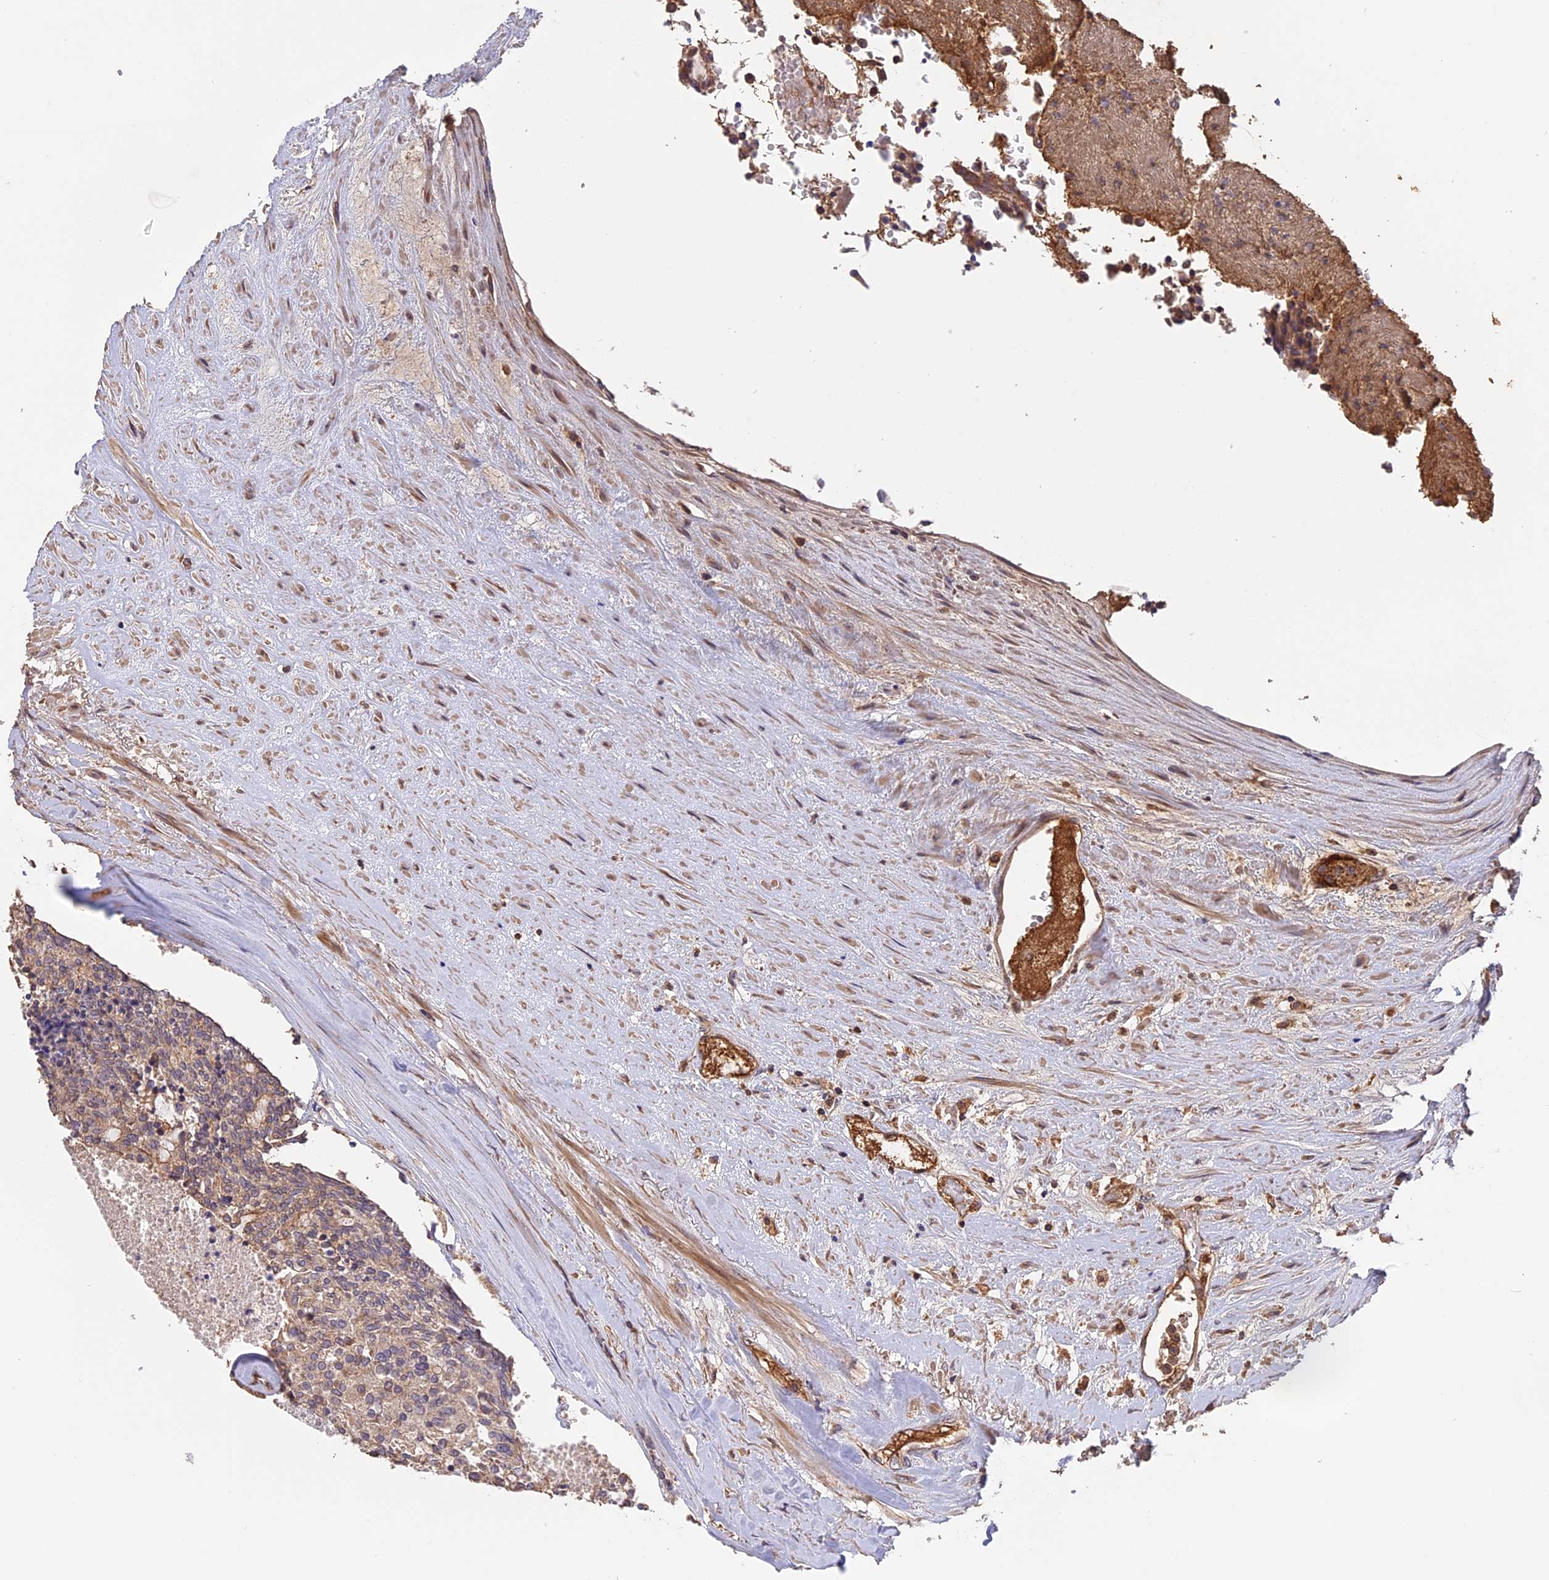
{"staining": {"intensity": "moderate", "quantity": "25%-75%", "location": "cytoplasmic/membranous"}, "tissue": "carcinoid", "cell_type": "Tumor cells", "image_type": "cancer", "snomed": [{"axis": "morphology", "description": "Carcinoid, malignant, NOS"}, {"axis": "topography", "description": "Pancreas"}], "caption": "DAB (3,3'-diaminobenzidine) immunohistochemical staining of human carcinoid demonstrates moderate cytoplasmic/membranous protein expression in approximately 25%-75% of tumor cells. The protein of interest is shown in brown color, while the nuclei are stained blue.", "gene": "RASAL1", "patient": {"sex": "female", "age": 54}}